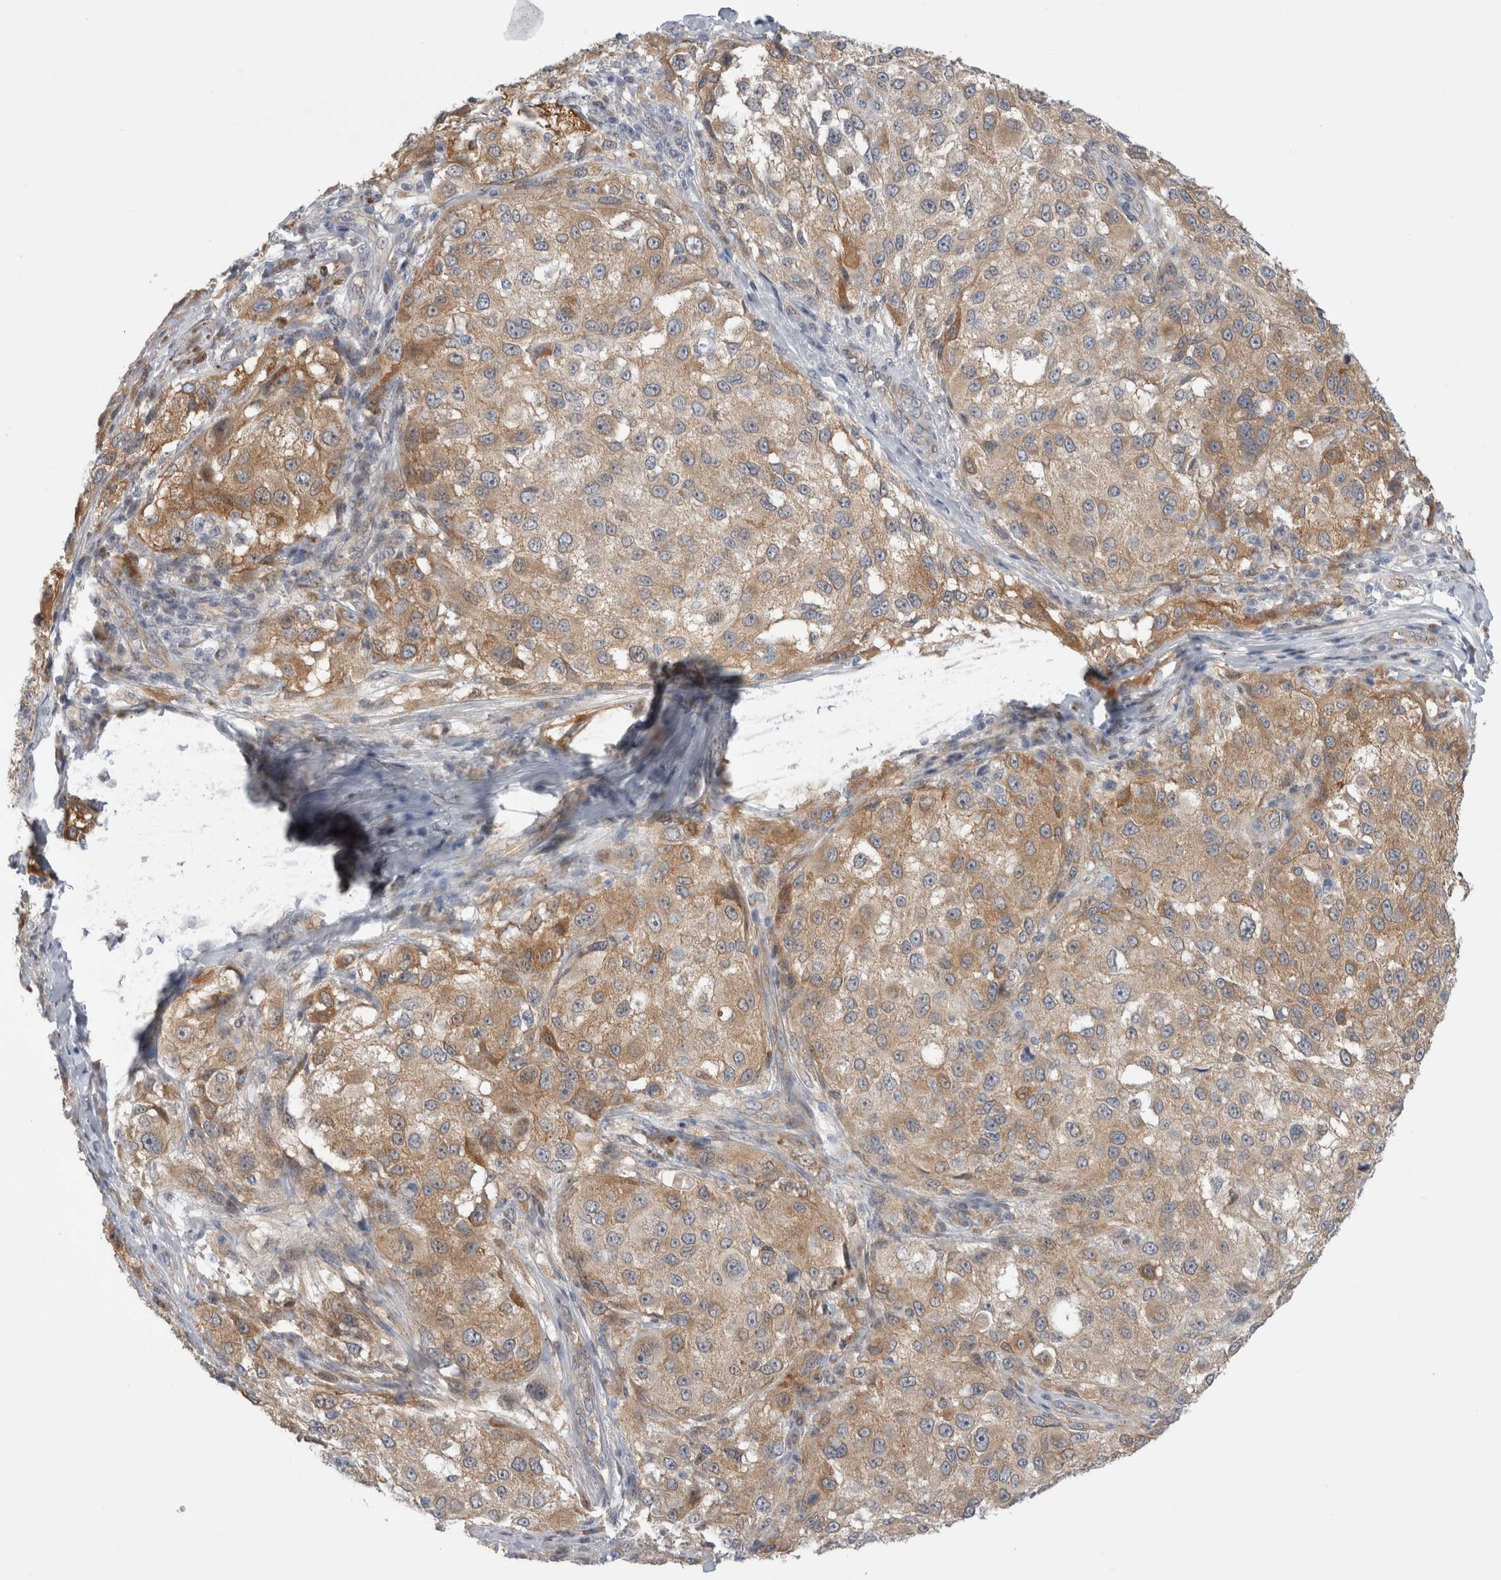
{"staining": {"intensity": "moderate", "quantity": ">75%", "location": "cytoplasmic/membranous"}, "tissue": "melanoma", "cell_type": "Tumor cells", "image_type": "cancer", "snomed": [{"axis": "morphology", "description": "Necrosis, NOS"}, {"axis": "morphology", "description": "Malignant melanoma, NOS"}, {"axis": "topography", "description": "Skin"}], "caption": "Immunohistochemistry staining of malignant melanoma, which reveals medium levels of moderate cytoplasmic/membranous expression in about >75% of tumor cells indicating moderate cytoplasmic/membranous protein staining. The staining was performed using DAB (3,3'-diaminobenzidine) (brown) for protein detection and nuclei were counterstained in hematoxylin (blue).", "gene": "TAFA5", "patient": {"sex": "female", "age": 87}}